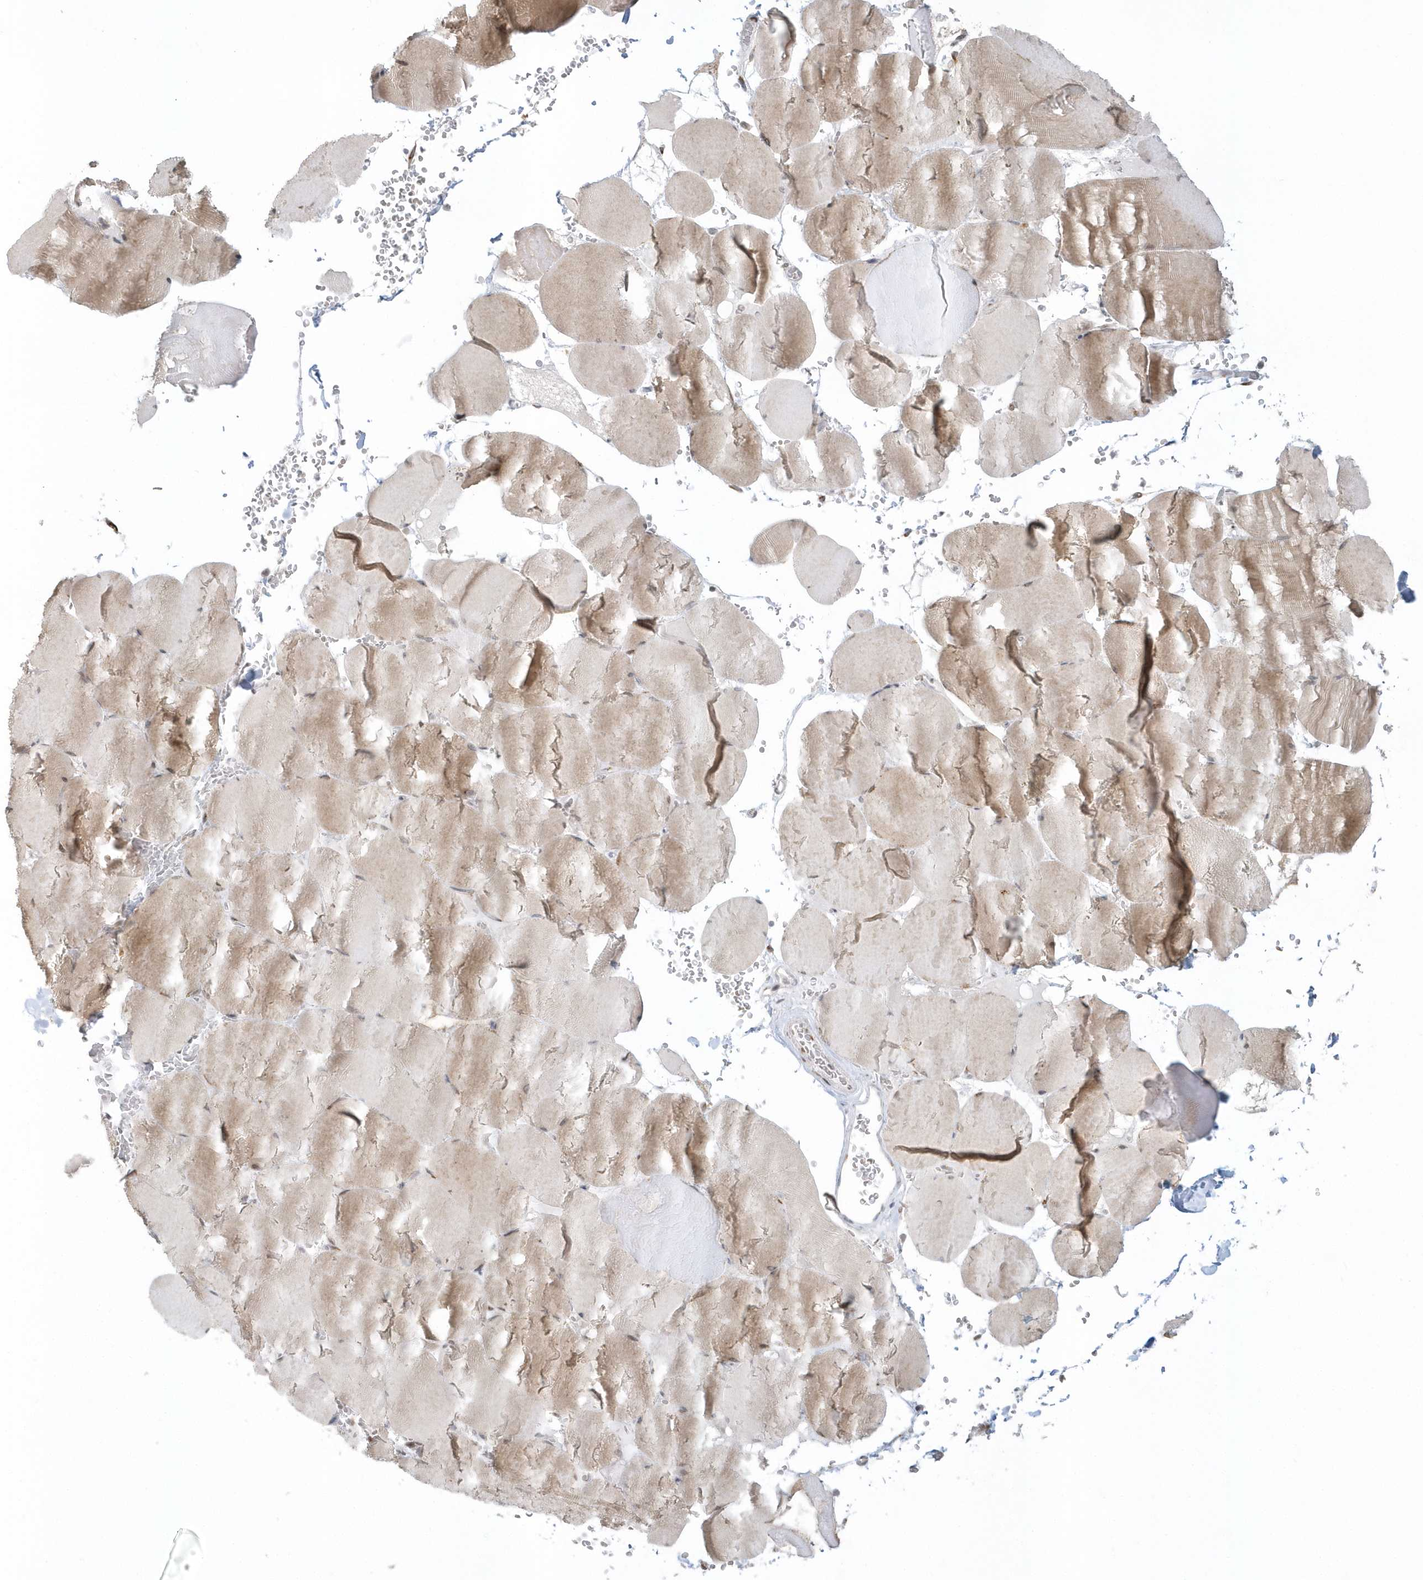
{"staining": {"intensity": "moderate", "quantity": "25%-75%", "location": "cytoplasmic/membranous"}, "tissue": "skeletal muscle", "cell_type": "Myocytes", "image_type": "normal", "snomed": [{"axis": "morphology", "description": "Normal tissue, NOS"}, {"axis": "topography", "description": "Skeletal muscle"}, {"axis": "topography", "description": "Head-Neck"}], "caption": "The histopathology image demonstrates immunohistochemical staining of unremarkable skeletal muscle. There is moderate cytoplasmic/membranous staining is present in approximately 25%-75% of myocytes.", "gene": "DHFR", "patient": {"sex": "male", "age": 66}}